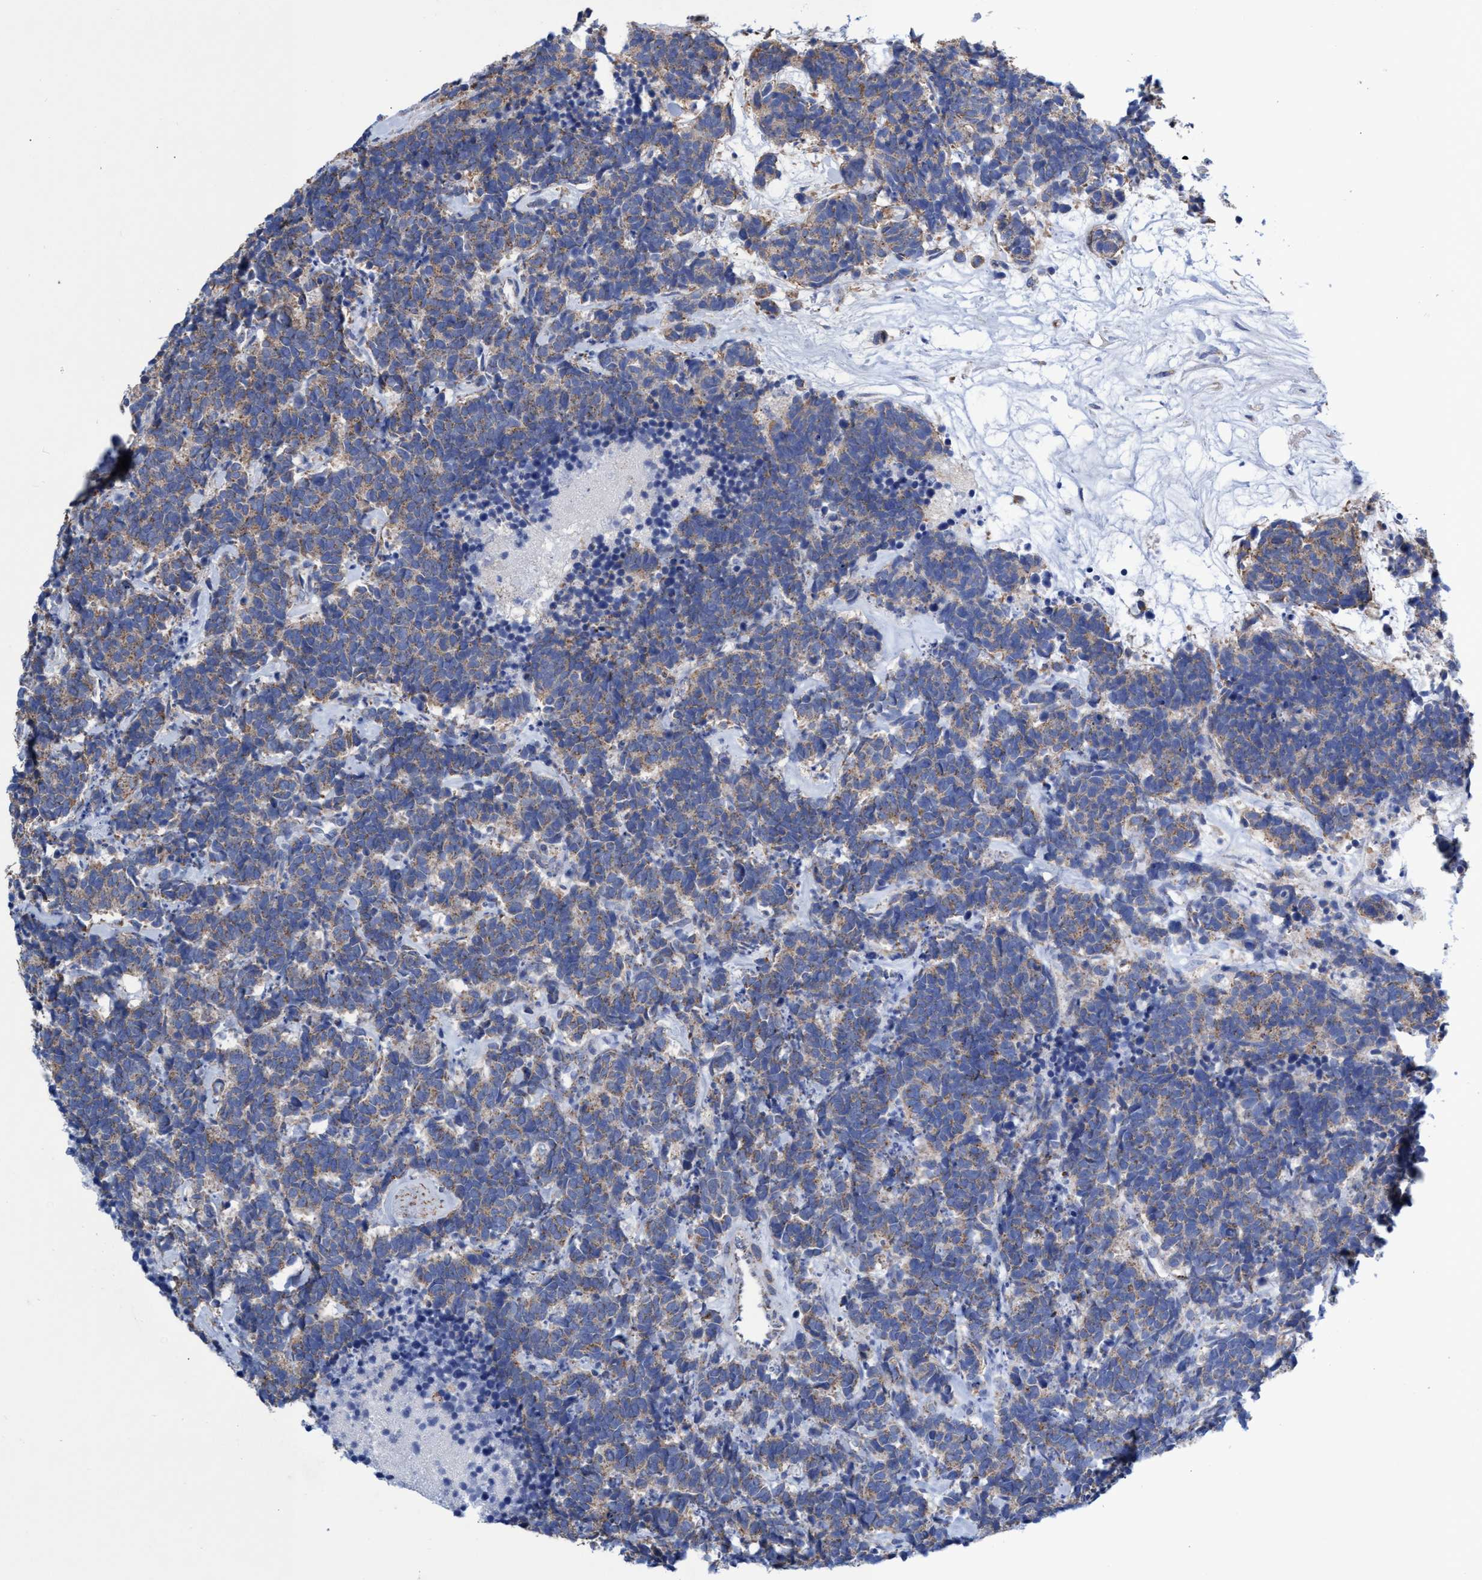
{"staining": {"intensity": "moderate", "quantity": "25%-75%", "location": "cytoplasmic/membranous"}, "tissue": "carcinoid", "cell_type": "Tumor cells", "image_type": "cancer", "snomed": [{"axis": "morphology", "description": "Carcinoma, NOS"}, {"axis": "morphology", "description": "Carcinoid, malignant, NOS"}, {"axis": "topography", "description": "Urinary bladder"}], "caption": "Immunohistochemistry image of neoplastic tissue: carcinoid (malignant) stained using immunohistochemistry (IHC) displays medium levels of moderate protein expression localized specifically in the cytoplasmic/membranous of tumor cells, appearing as a cytoplasmic/membranous brown color.", "gene": "ZNF750", "patient": {"sex": "male", "age": 57}}